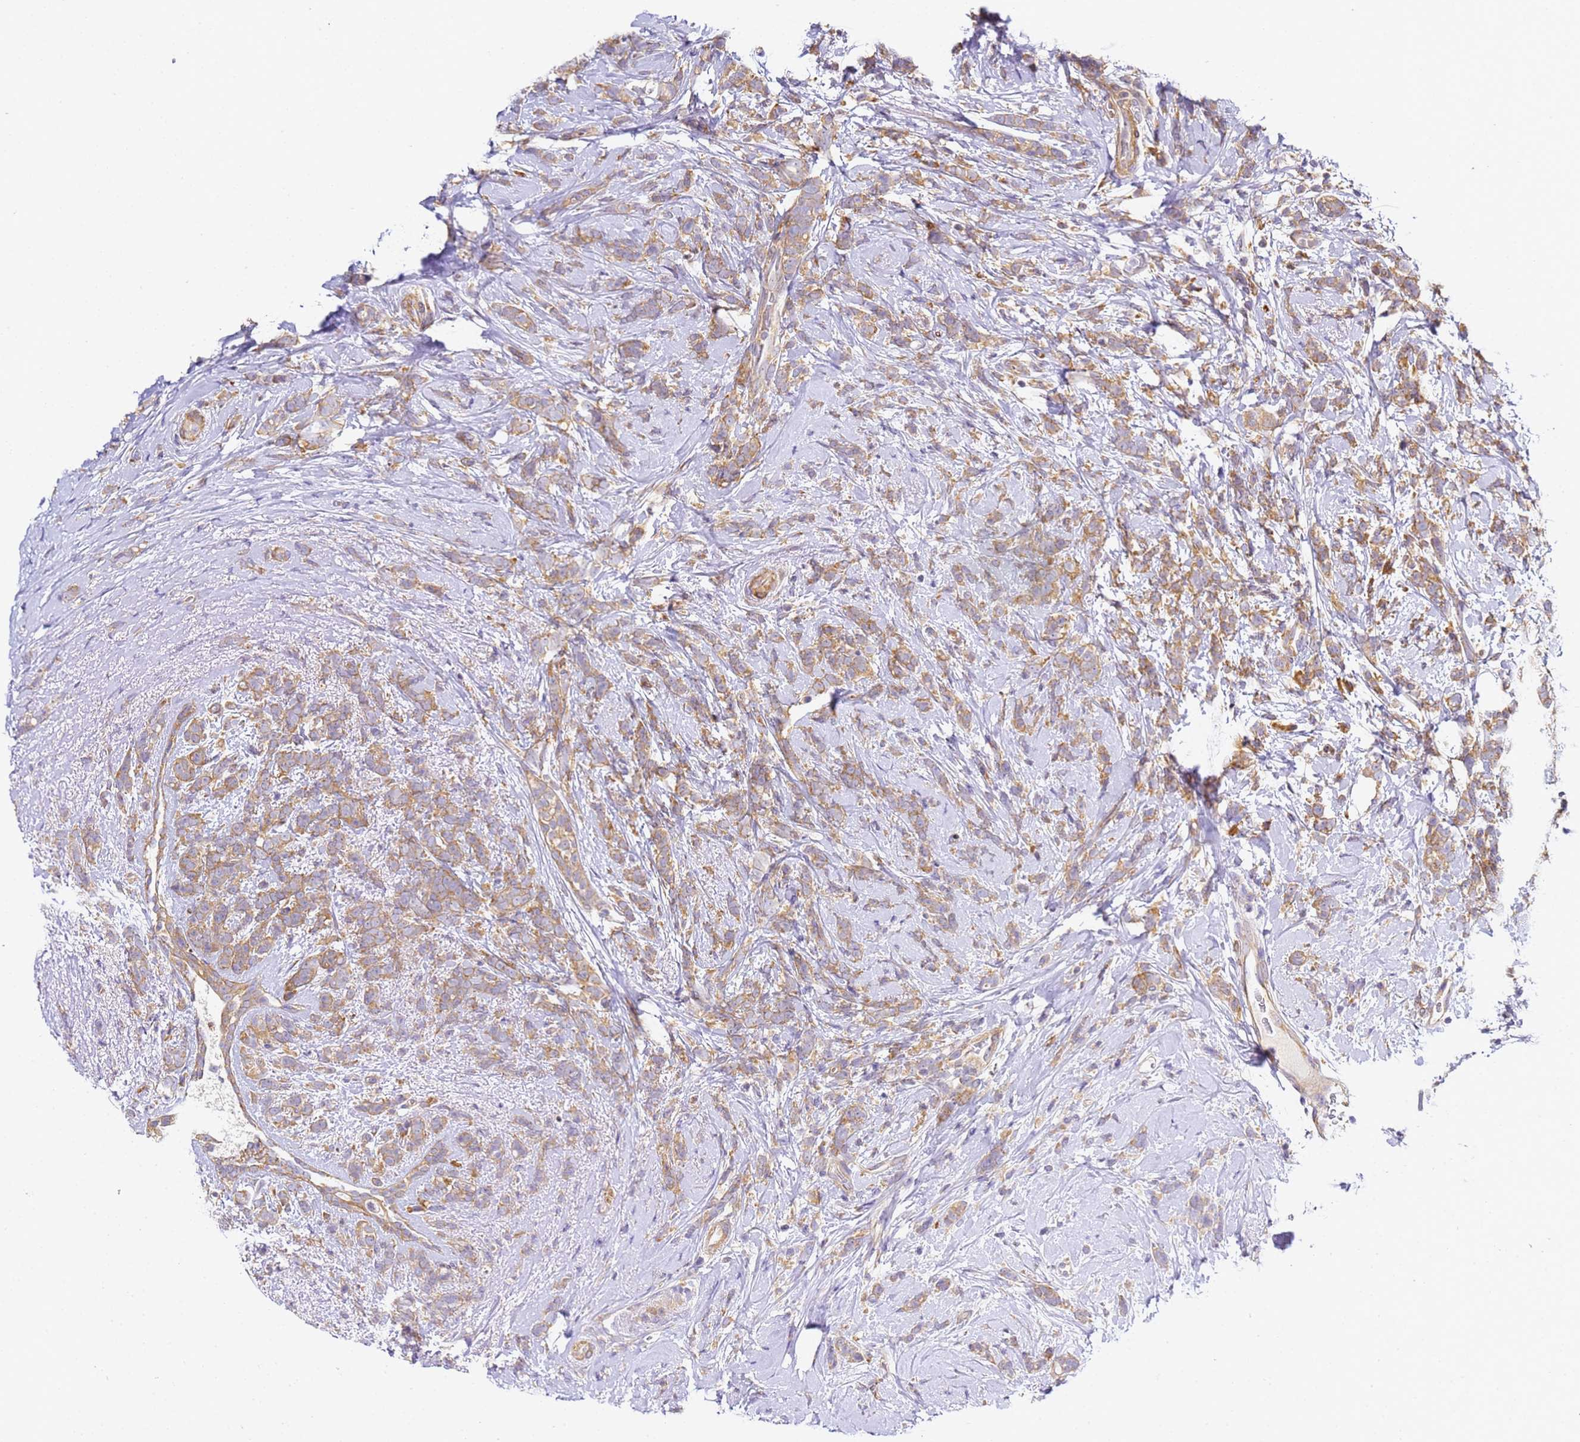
{"staining": {"intensity": "moderate", "quantity": ">75%", "location": "cytoplasmic/membranous"}, "tissue": "breast cancer", "cell_type": "Tumor cells", "image_type": "cancer", "snomed": [{"axis": "morphology", "description": "Lobular carcinoma"}, {"axis": "topography", "description": "Breast"}], "caption": "Protein staining by immunohistochemistry (IHC) reveals moderate cytoplasmic/membranous expression in about >75% of tumor cells in breast cancer (lobular carcinoma).", "gene": "RPL13A", "patient": {"sex": "female", "age": 58}}